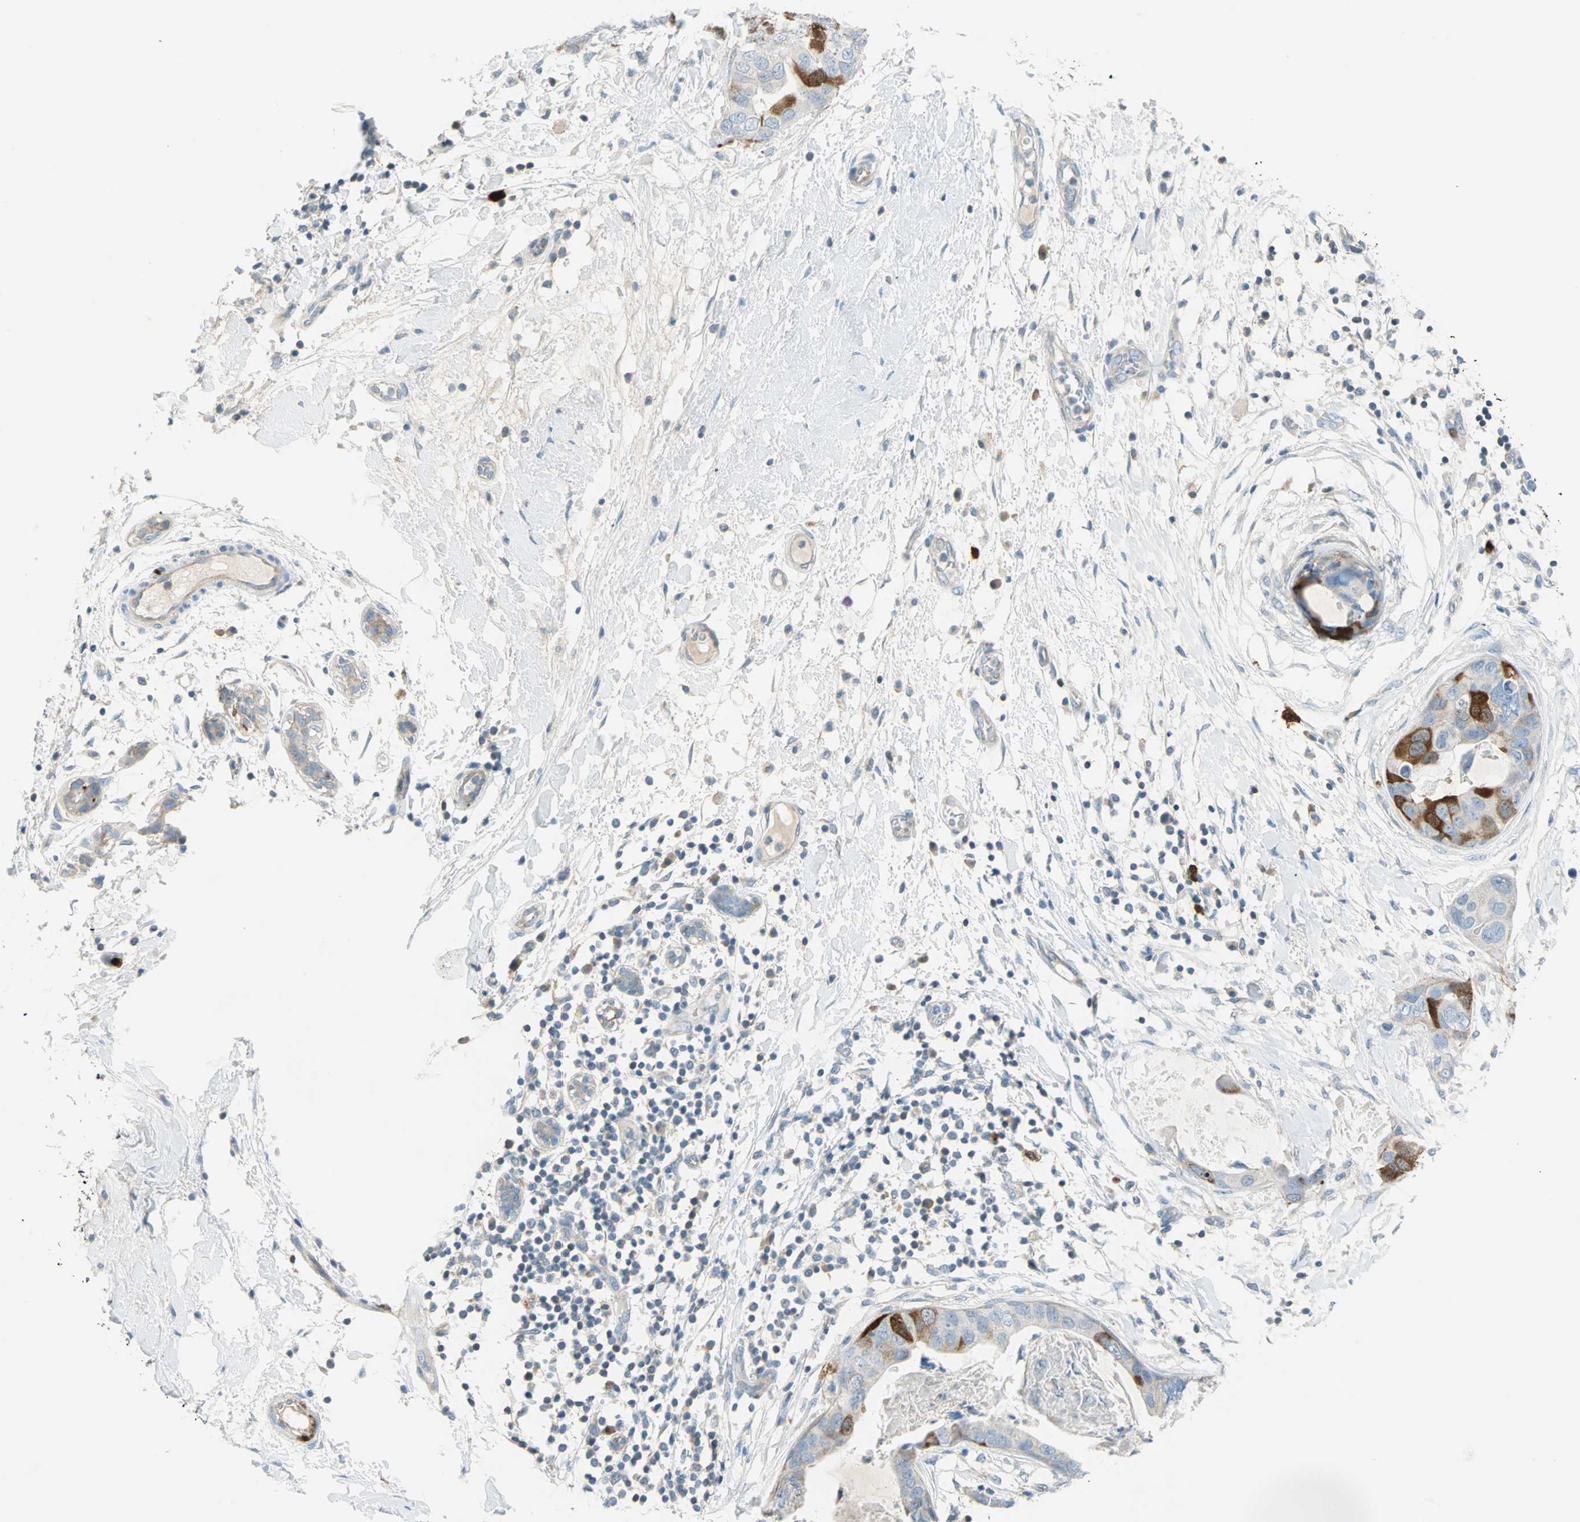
{"staining": {"intensity": "strong", "quantity": "<25%", "location": "cytoplasmic/membranous,nuclear"}, "tissue": "breast cancer", "cell_type": "Tumor cells", "image_type": "cancer", "snomed": [{"axis": "morphology", "description": "Duct carcinoma"}, {"axis": "topography", "description": "Breast"}], "caption": "A micrograph of breast infiltrating ductal carcinoma stained for a protein shows strong cytoplasmic/membranous and nuclear brown staining in tumor cells.", "gene": "PTTG1", "patient": {"sex": "female", "age": 40}}